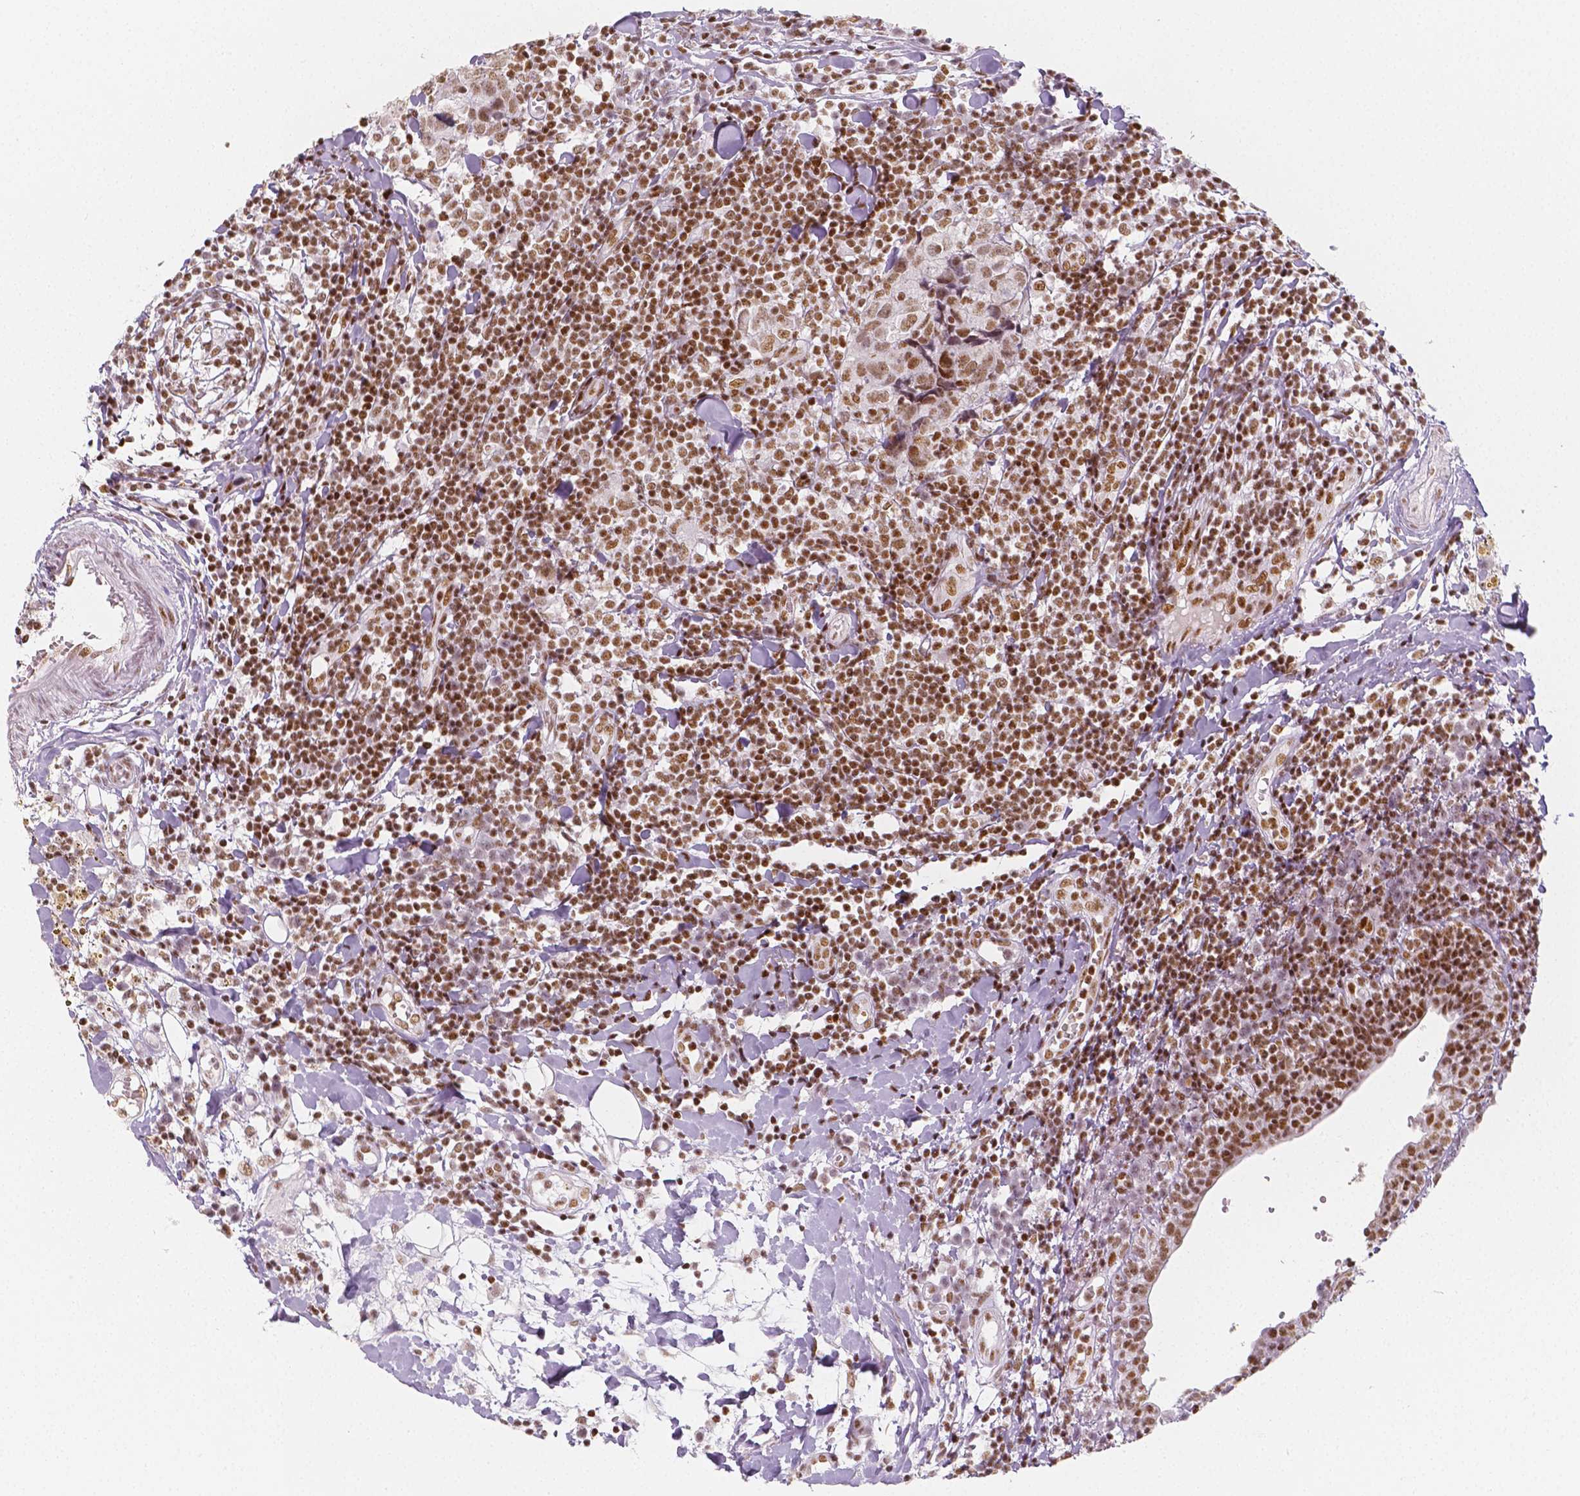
{"staining": {"intensity": "moderate", "quantity": ">75%", "location": "nuclear"}, "tissue": "breast cancer", "cell_type": "Tumor cells", "image_type": "cancer", "snomed": [{"axis": "morphology", "description": "Duct carcinoma"}, {"axis": "topography", "description": "Breast"}], "caption": "Breast intraductal carcinoma stained for a protein displays moderate nuclear positivity in tumor cells. (DAB (3,3'-diaminobenzidine) = brown stain, brightfield microscopy at high magnification).", "gene": "HDAC1", "patient": {"sex": "female", "age": 30}}